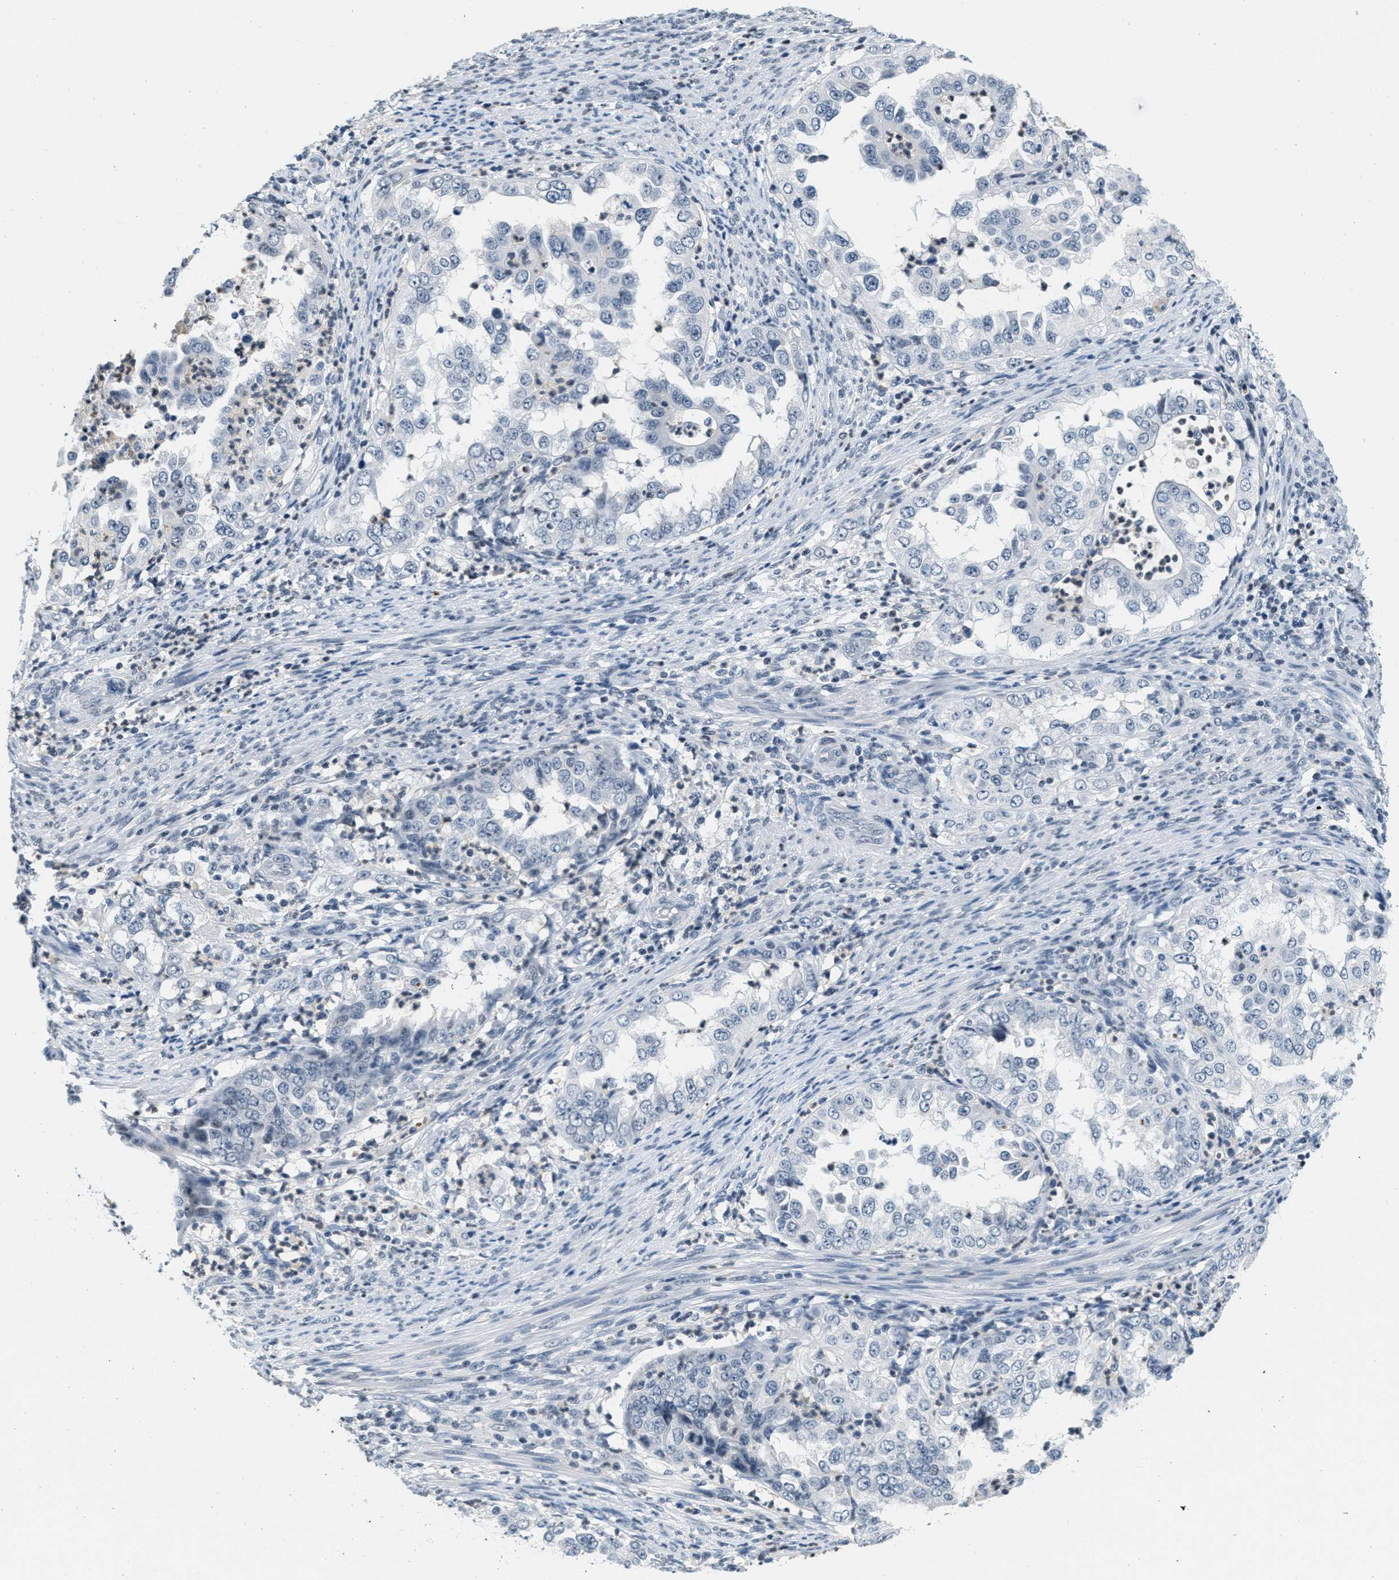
{"staining": {"intensity": "negative", "quantity": "none", "location": "none"}, "tissue": "endometrial cancer", "cell_type": "Tumor cells", "image_type": "cancer", "snomed": [{"axis": "morphology", "description": "Adenocarcinoma, NOS"}, {"axis": "topography", "description": "Endometrium"}], "caption": "Immunohistochemistry (IHC) image of neoplastic tissue: endometrial cancer (adenocarcinoma) stained with DAB (3,3'-diaminobenzidine) reveals no significant protein expression in tumor cells.", "gene": "CA4", "patient": {"sex": "female", "age": 85}}